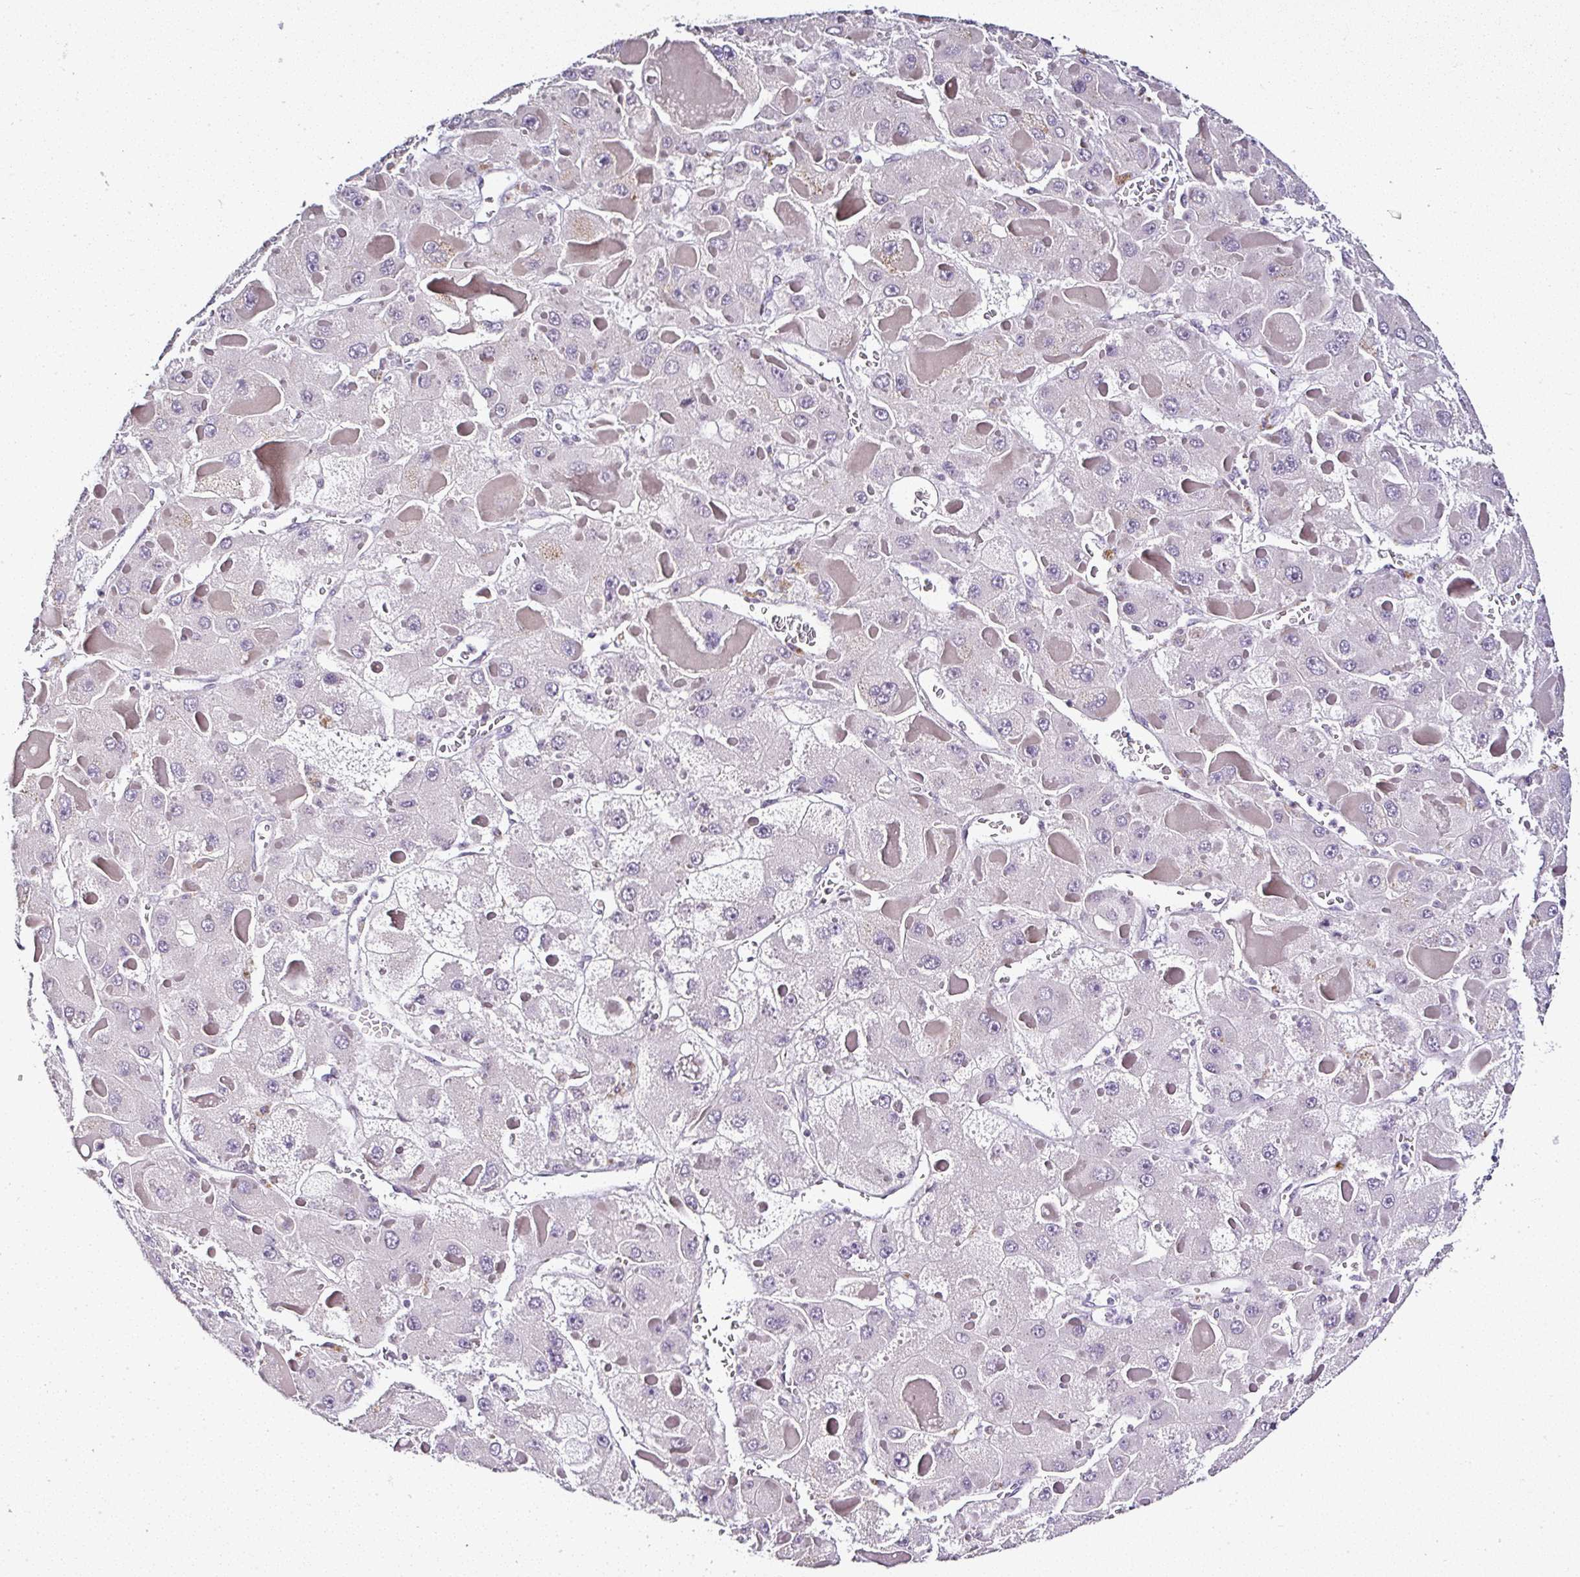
{"staining": {"intensity": "negative", "quantity": "none", "location": "none"}, "tissue": "liver cancer", "cell_type": "Tumor cells", "image_type": "cancer", "snomed": [{"axis": "morphology", "description": "Carcinoma, Hepatocellular, NOS"}, {"axis": "topography", "description": "Liver"}], "caption": "Hepatocellular carcinoma (liver) stained for a protein using IHC displays no expression tumor cells.", "gene": "SERPINB3", "patient": {"sex": "female", "age": 73}}